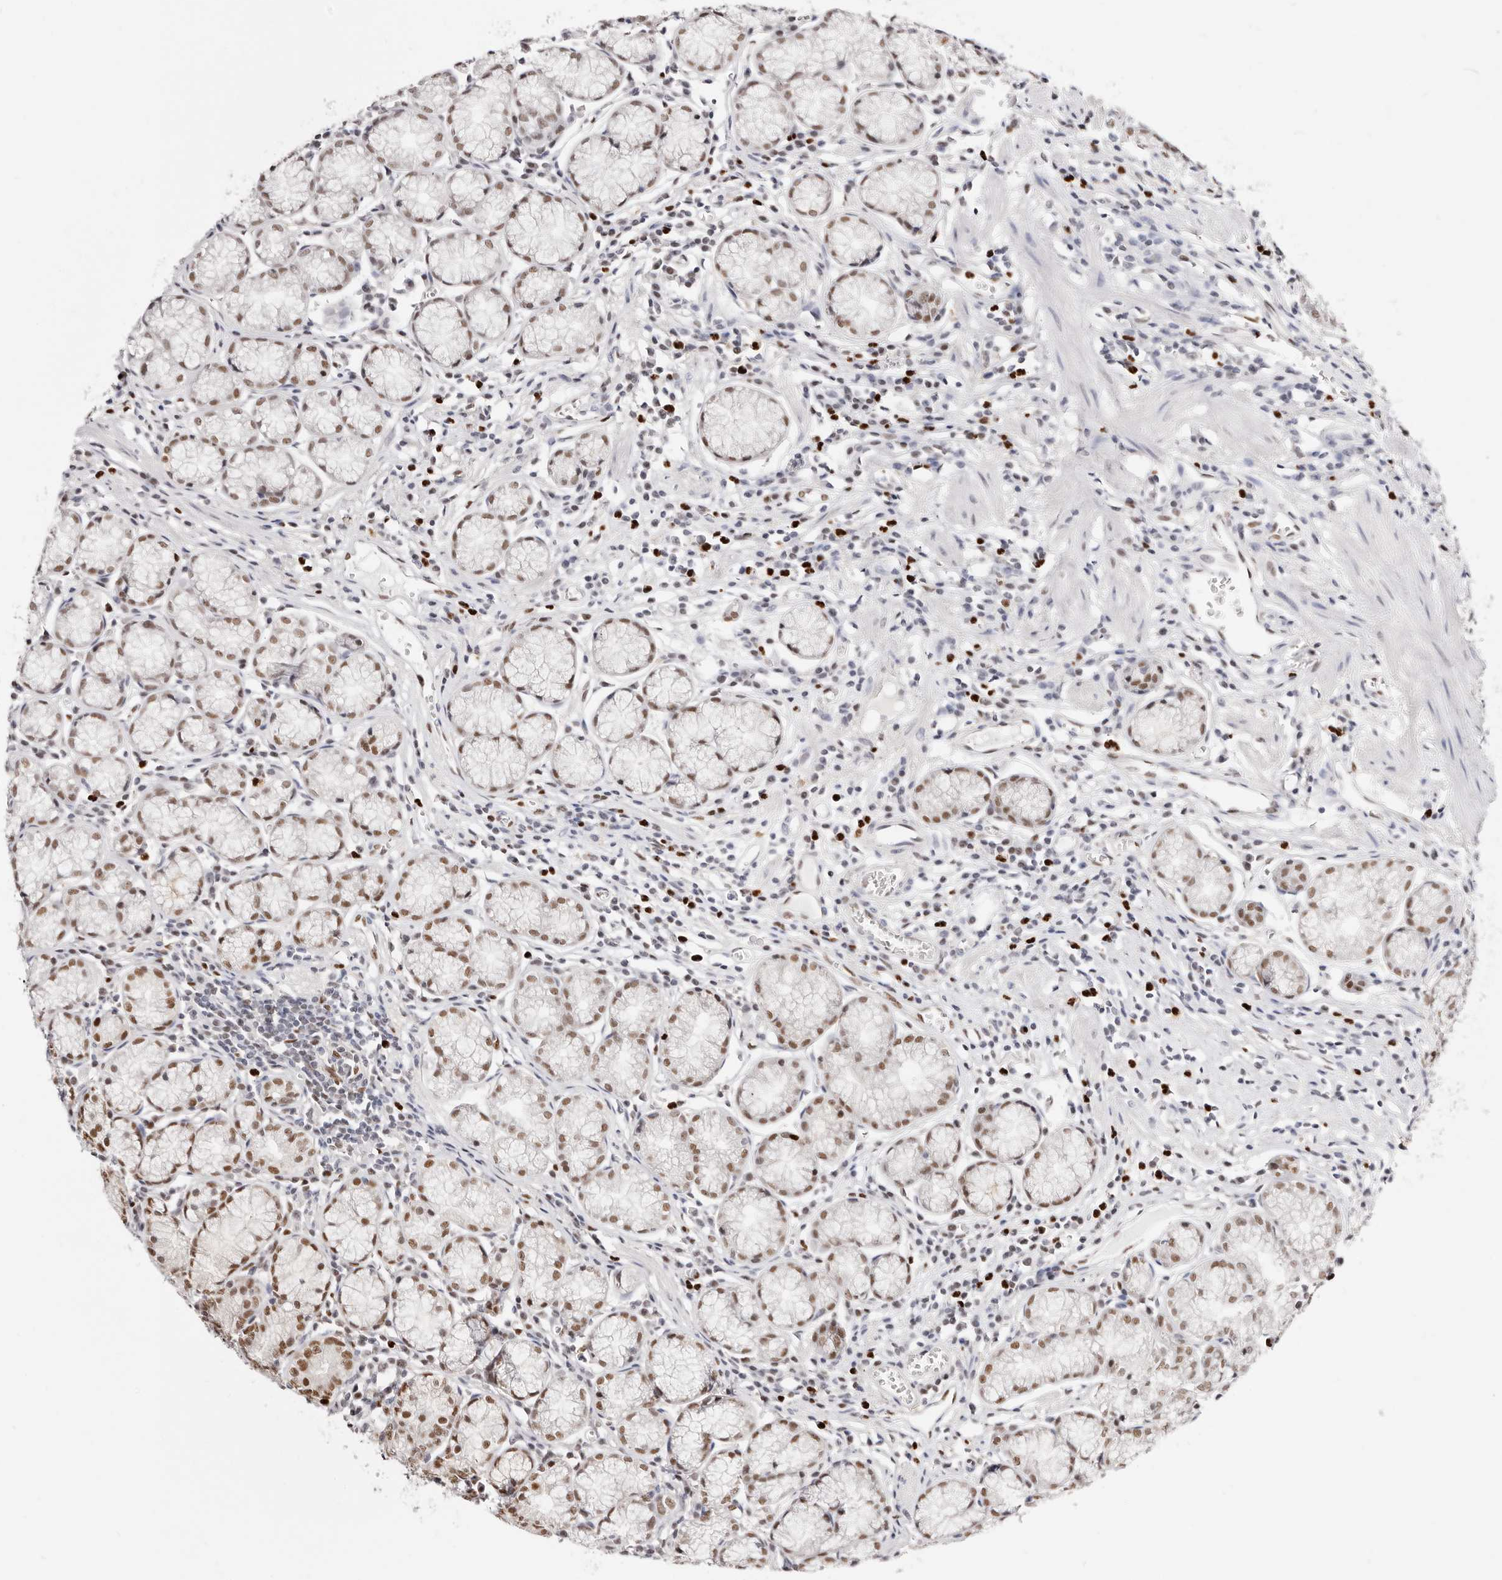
{"staining": {"intensity": "strong", "quantity": ">75%", "location": "nuclear"}, "tissue": "stomach", "cell_type": "Glandular cells", "image_type": "normal", "snomed": [{"axis": "morphology", "description": "Normal tissue, NOS"}, {"axis": "topography", "description": "Stomach"}], "caption": "Glandular cells reveal high levels of strong nuclear positivity in about >75% of cells in unremarkable stomach. (DAB (3,3'-diaminobenzidine) IHC with brightfield microscopy, high magnification).", "gene": "TKT", "patient": {"sex": "male", "age": 55}}